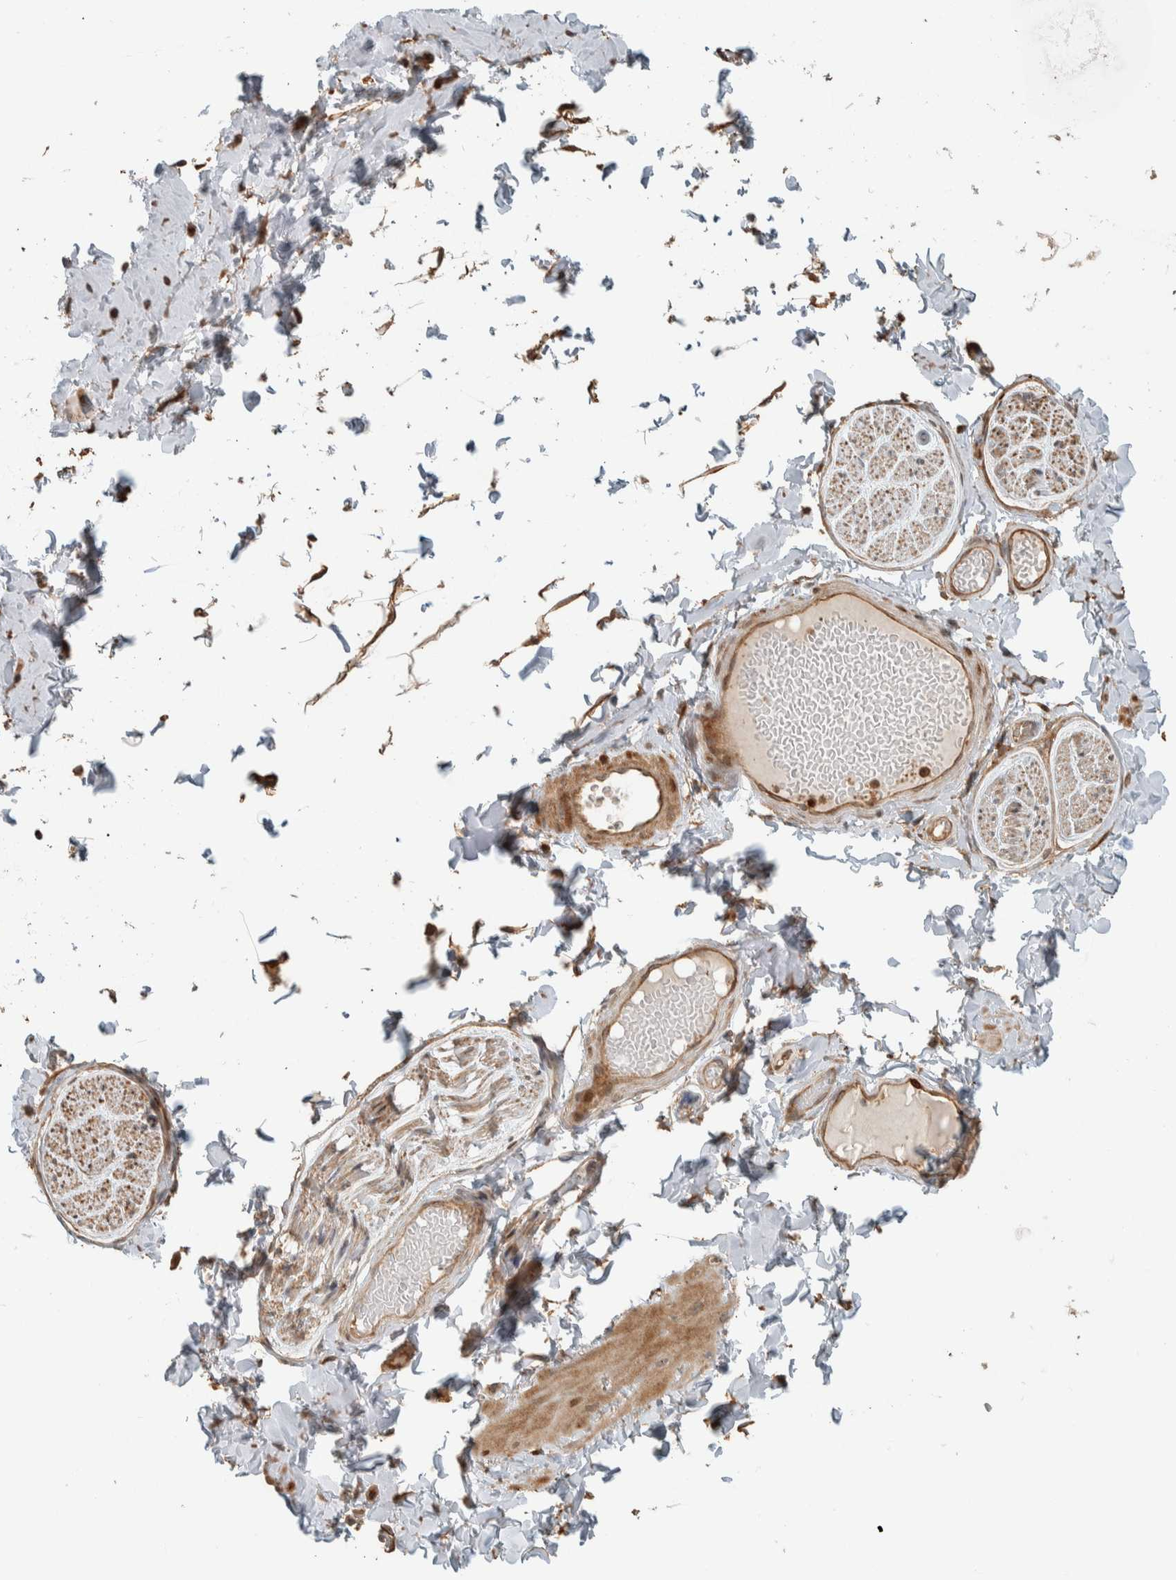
{"staining": {"intensity": "moderate", "quantity": ">75%", "location": "cytoplasmic/membranous"}, "tissue": "adipose tissue", "cell_type": "Adipocytes", "image_type": "normal", "snomed": [{"axis": "morphology", "description": "Normal tissue, NOS"}, {"axis": "topography", "description": "Adipose tissue"}, {"axis": "topography", "description": "Vascular tissue"}, {"axis": "topography", "description": "Peripheral nerve tissue"}], "caption": "A histopathology image showing moderate cytoplasmic/membranous staining in approximately >75% of adipocytes in normal adipose tissue, as visualized by brown immunohistochemical staining.", "gene": "CNTROB", "patient": {"sex": "male", "age": 25}}